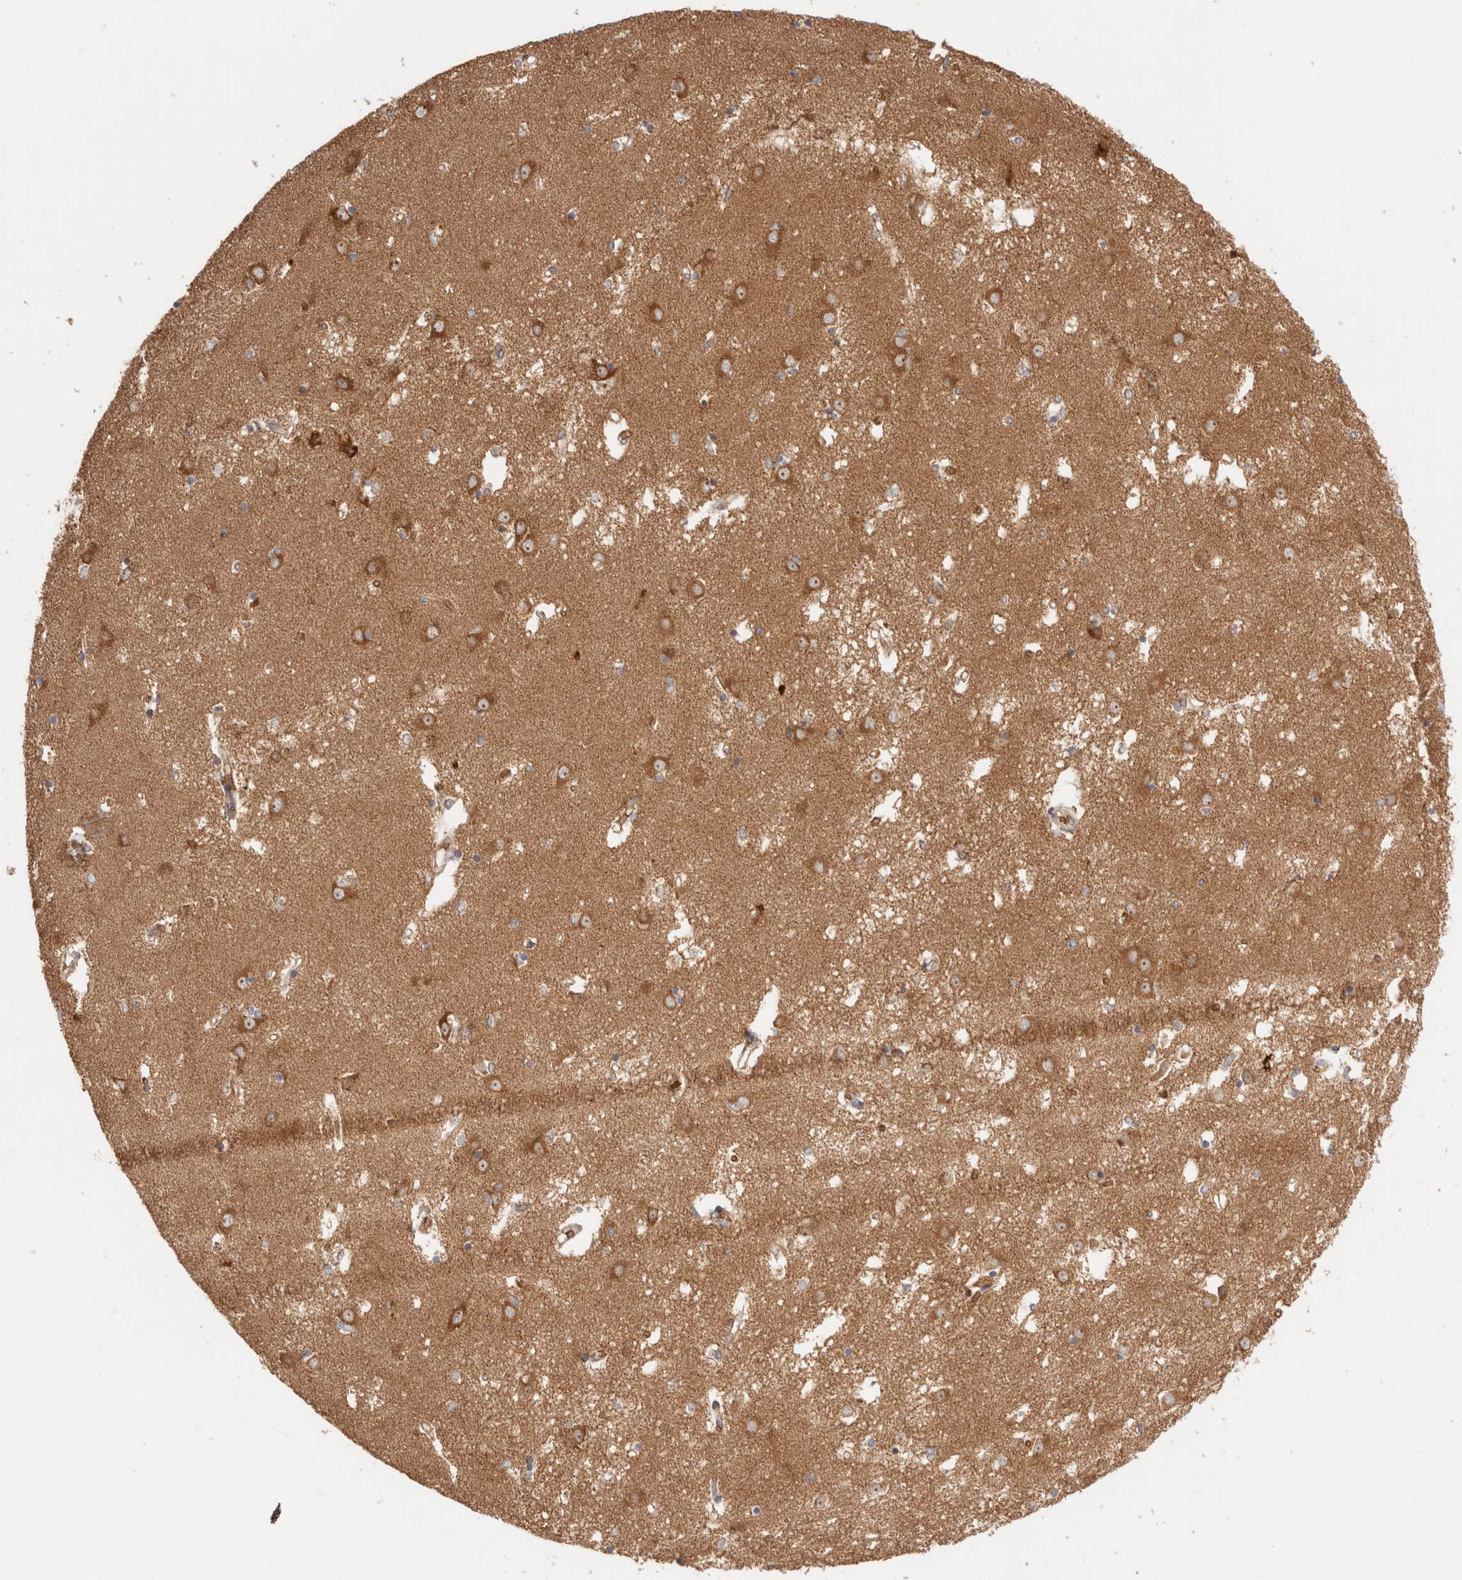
{"staining": {"intensity": "moderate", "quantity": "25%-75%", "location": "cytoplasmic/membranous"}, "tissue": "caudate", "cell_type": "Glial cells", "image_type": "normal", "snomed": [{"axis": "morphology", "description": "Normal tissue, NOS"}, {"axis": "topography", "description": "Lateral ventricle wall"}], "caption": "There is medium levels of moderate cytoplasmic/membranous staining in glial cells of normal caudate, as demonstrated by immunohistochemical staining (brown color).", "gene": "UTS2B", "patient": {"sex": "male", "age": 45}}